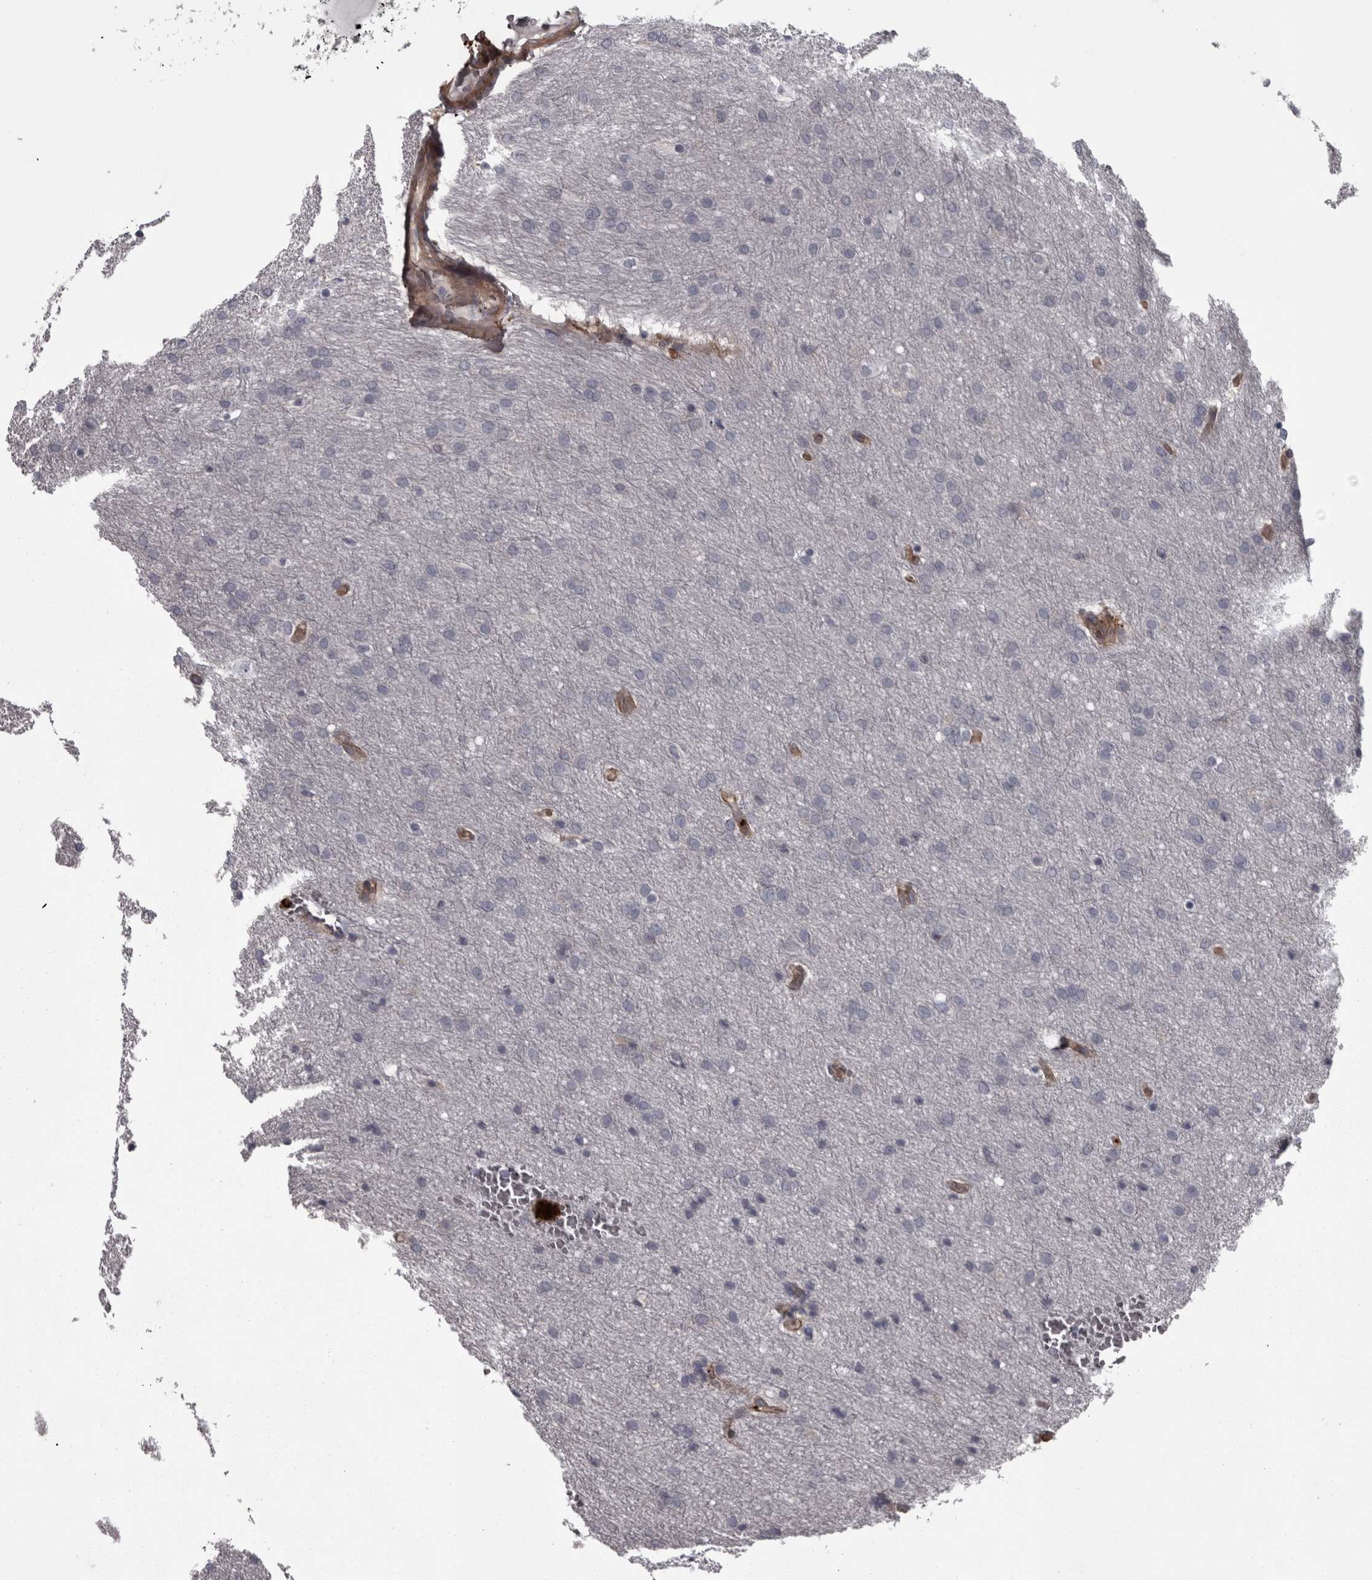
{"staining": {"intensity": "negative", "quantity": "none", "location": "none"}, "tissue": "glioma", "cell_type": "Tumor cells", "image_type": "cancer", "snomed": [{"axis": "morphology", "description": "Glioma, malignant, Low grade"}, {"axis": "topography", "description": "Brain"}], "caption": "Immunohistochemistry micrograph of human malignant low-grade glioma stained for a protein (brown), which demonstrates no positivity in tumor cells.", "gene": "RSU1", "patient": {"sex": "female", "age": 37}}